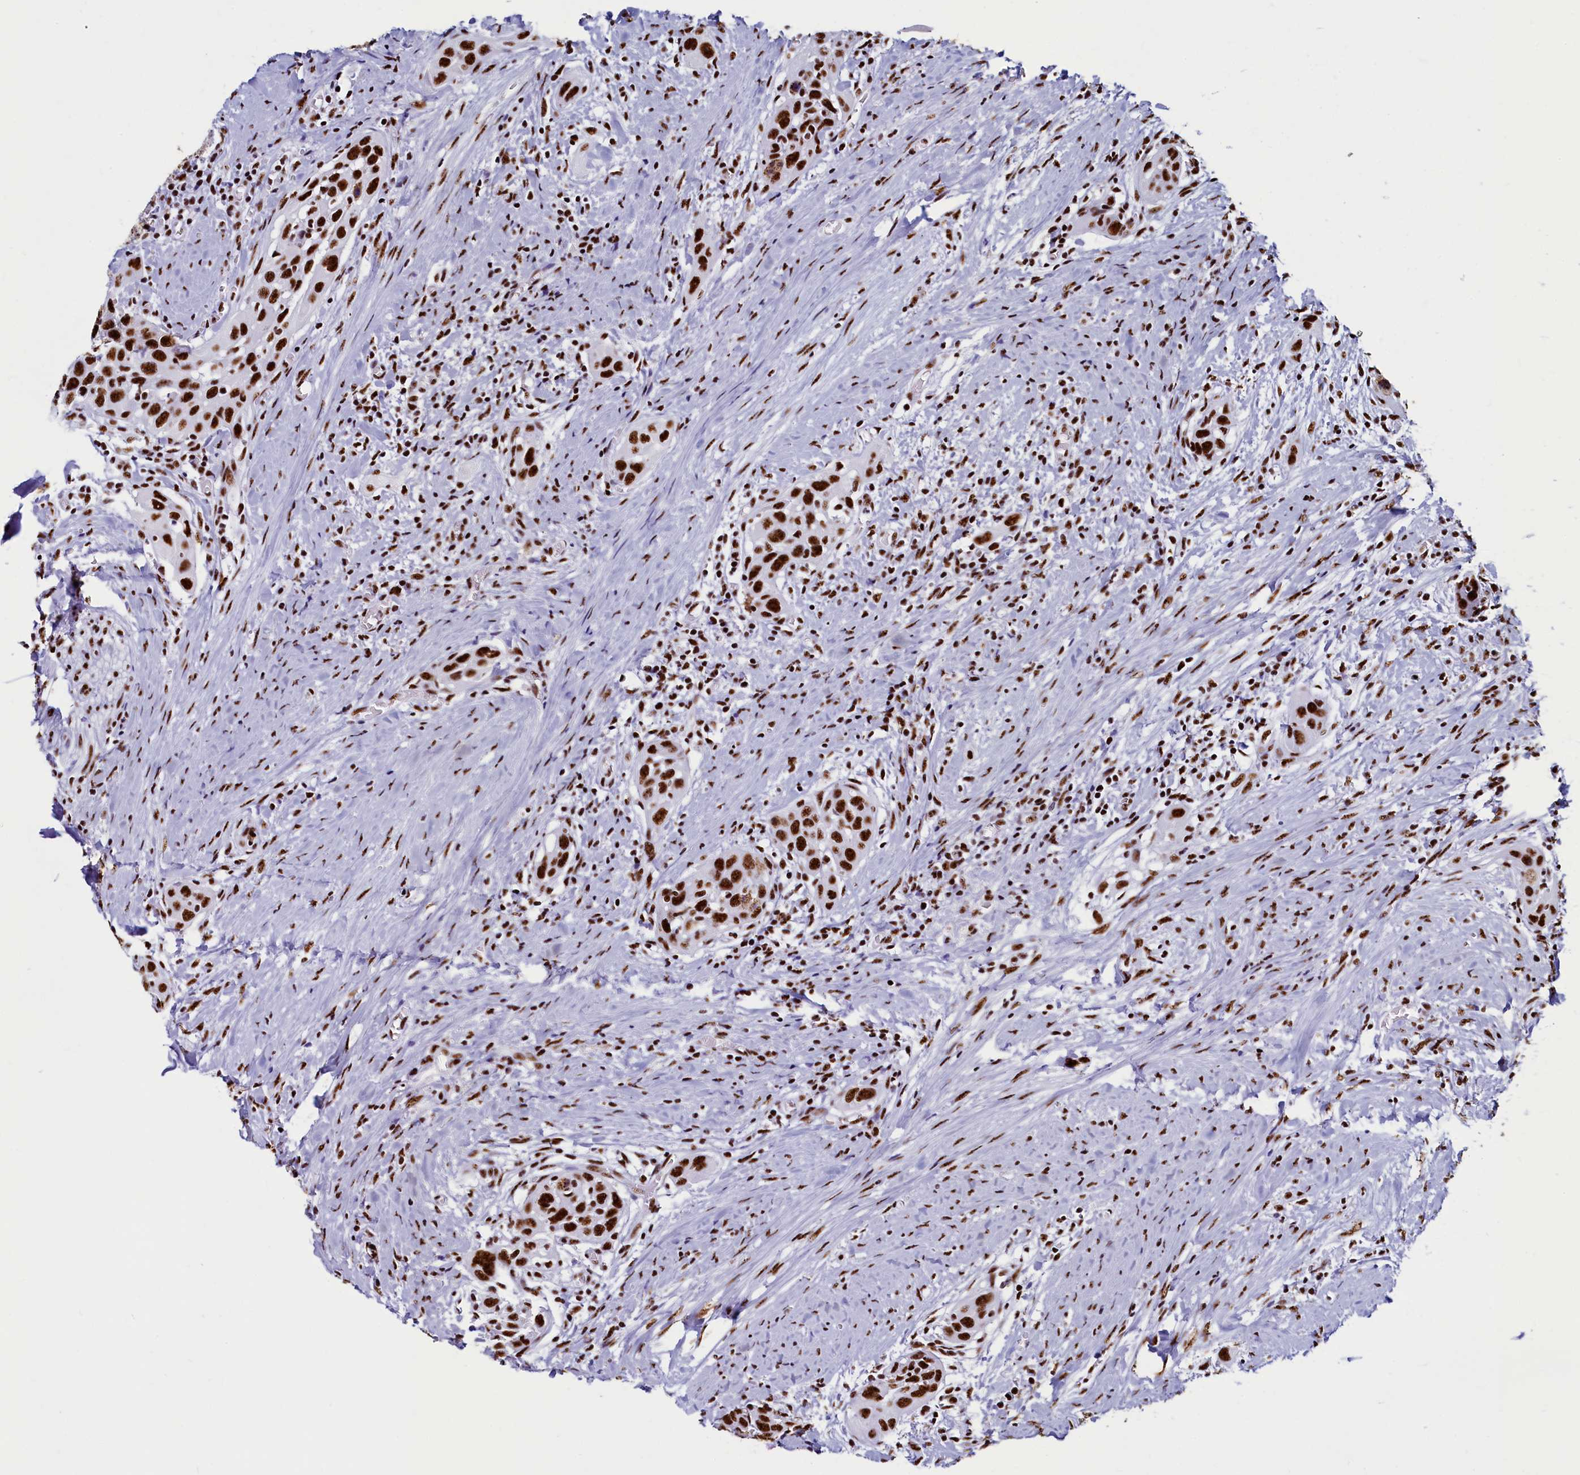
{"staining": {"intensity": "strong", "quantity": ">75%", "location": "nuclear"}, "tissue": "head and neck cancer", "cell_type": "Tumor cells", "image_type": "cancer", "snomed": [{"axis": "morphology", "description": "Squamous cell carcinoma, NOS"}, {"axis": "topography", "description": "Oral tissue"}, {"axis": "topography", "description": "Head-Neck"}], "caption": "Squamous cell carcinoma (head and neck) stained with a protein marker displays strong staining in tumor cells.", "gene": "SRRM2", "patient": {"sex": "female", "age": 50}}